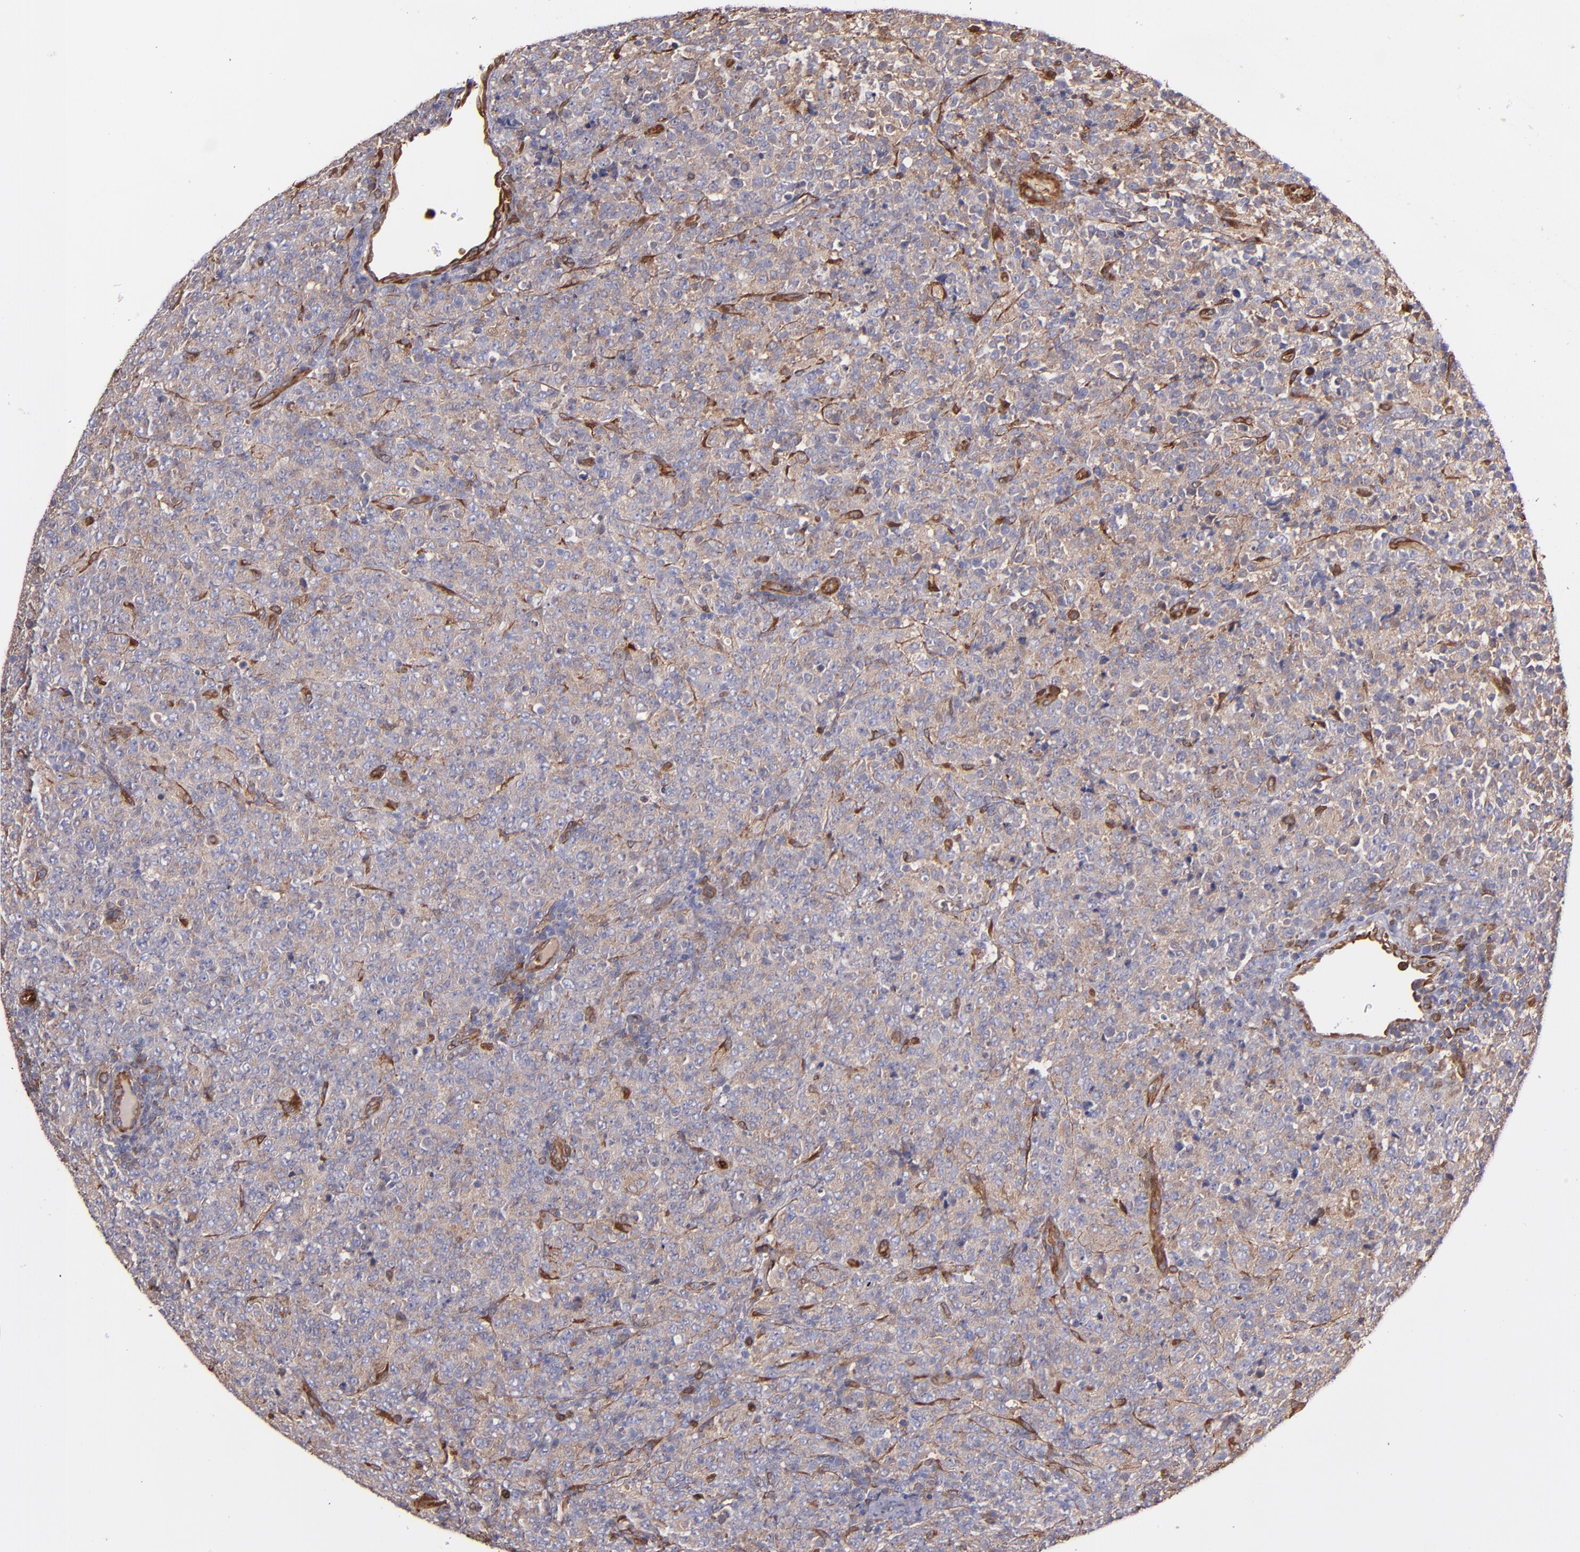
{"staining": {"intensity": "weak", "quantity": "25%-75%", "location": "cytoplasmic/membranous"}, "tissue": "lymphoma", "cell_type": "Tumor cells", "image_type": "cancer", "snomed": [{"axis": "morphology", "description": "Malignant lymphoma, non-Hodgkin's type, High grade"}, {"axis": "topography", "description": "Tonsil"}], "caption": "A low amount of weak cytoplasmic/membranous staining is seen in about 25%-75% of tumor cells in malignant lymphoma, non-Hodgkin's type (high-grade) tissue.", "gene": "VCL", "patient": {"sex": "female", "age": 36}}